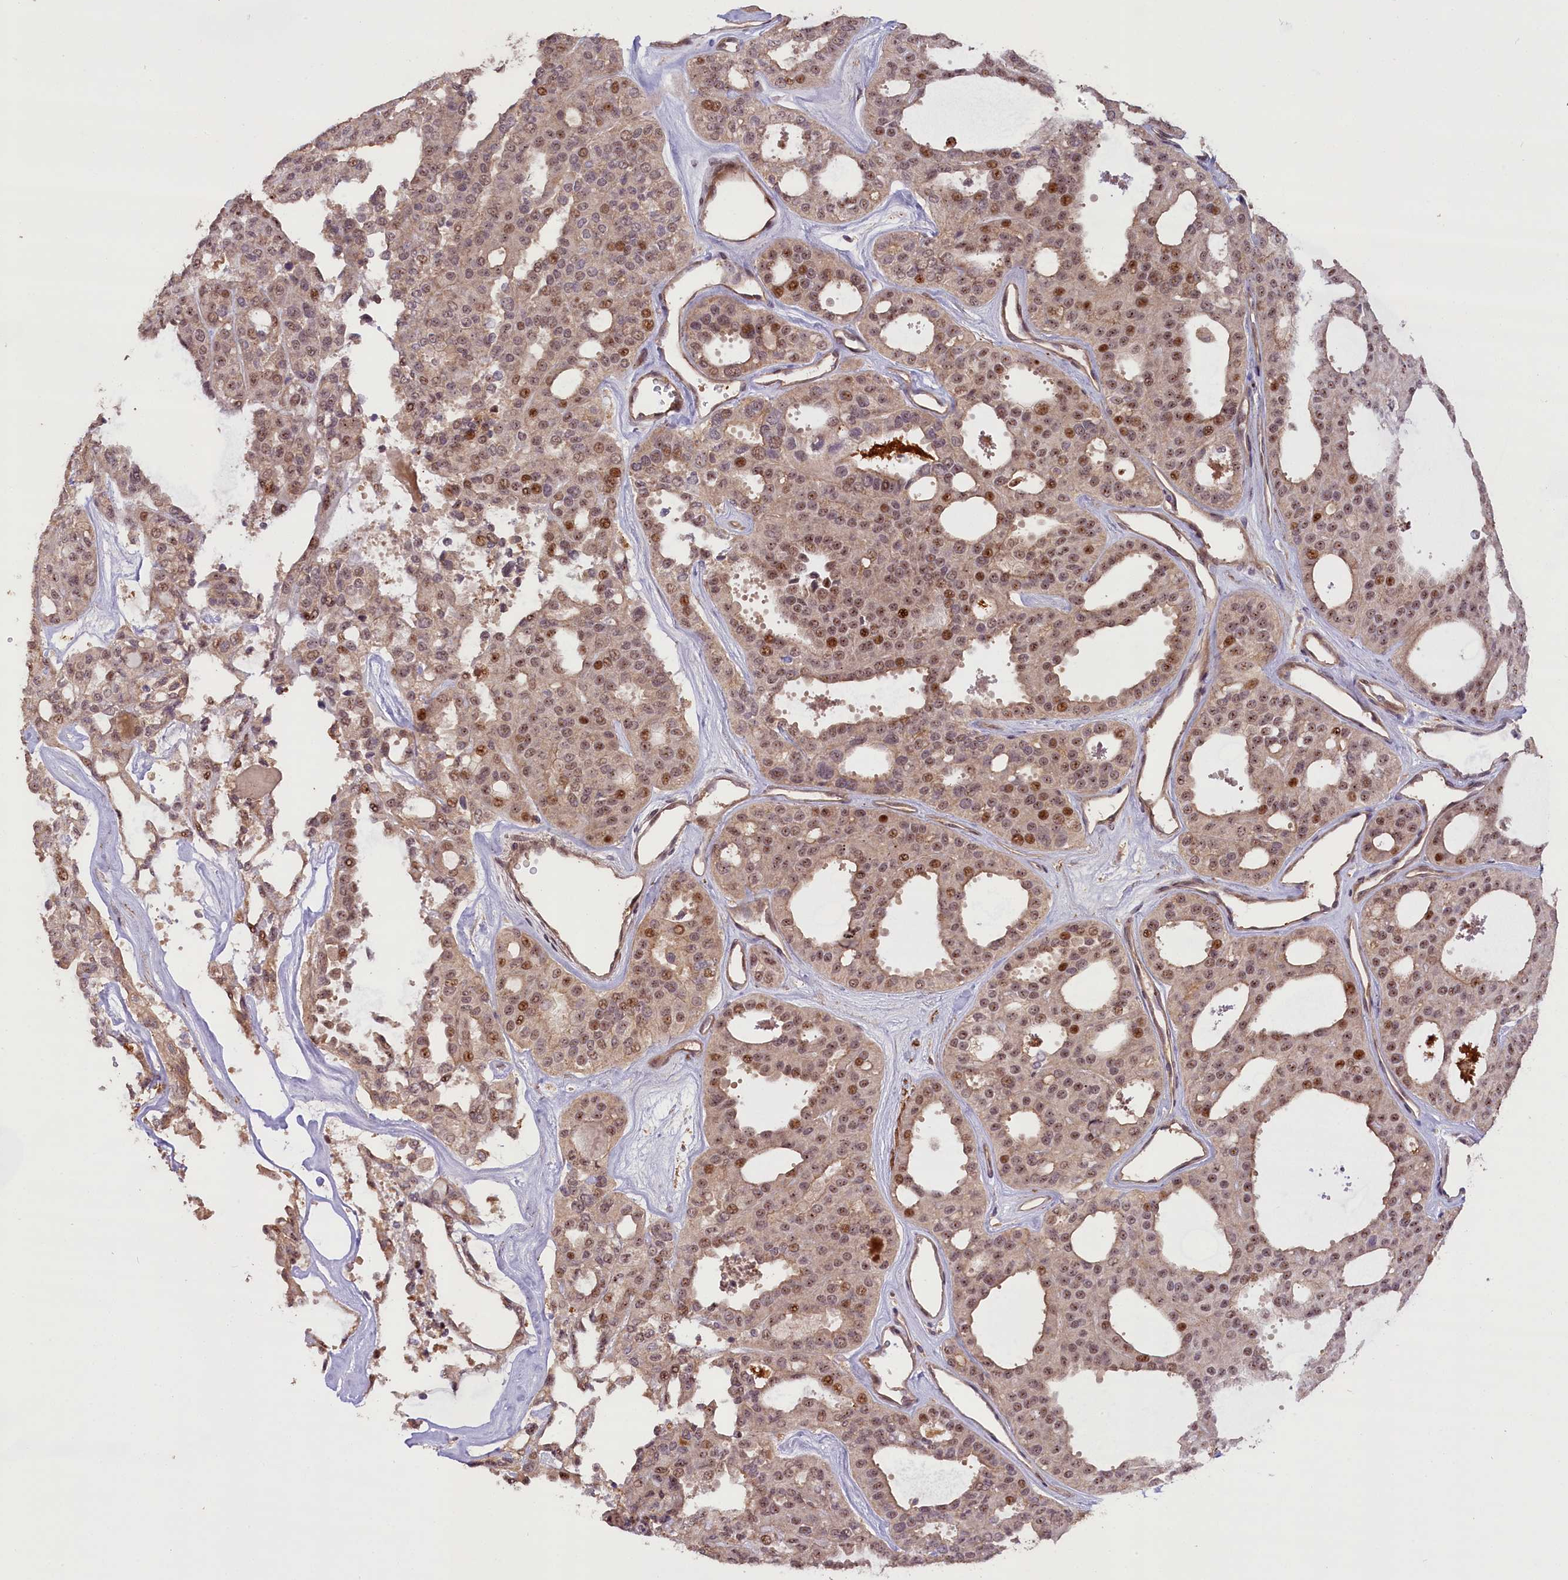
{"staining": {"intensity": "moderate", "quantity": "25%-75%", "location": "nuclear"}, "tissue": "thyroid cancer", "cell_type": "Tumor cells", "image_type": "cancer", "snomed": [{"axis": "morphology", "description": "Follicular adenoma carcinoma, NOS"}, {"axis": "topography", "description": "Thyroid gland"}], "caption": "Human thyroid follicular adenoma carcinoma stained with a brown dye exhibits moderate nuclear positive positivity in about 25%-75% of tumor cells.", "gene": "FUZ", "patient": {"sex": "male", "age": 75}}